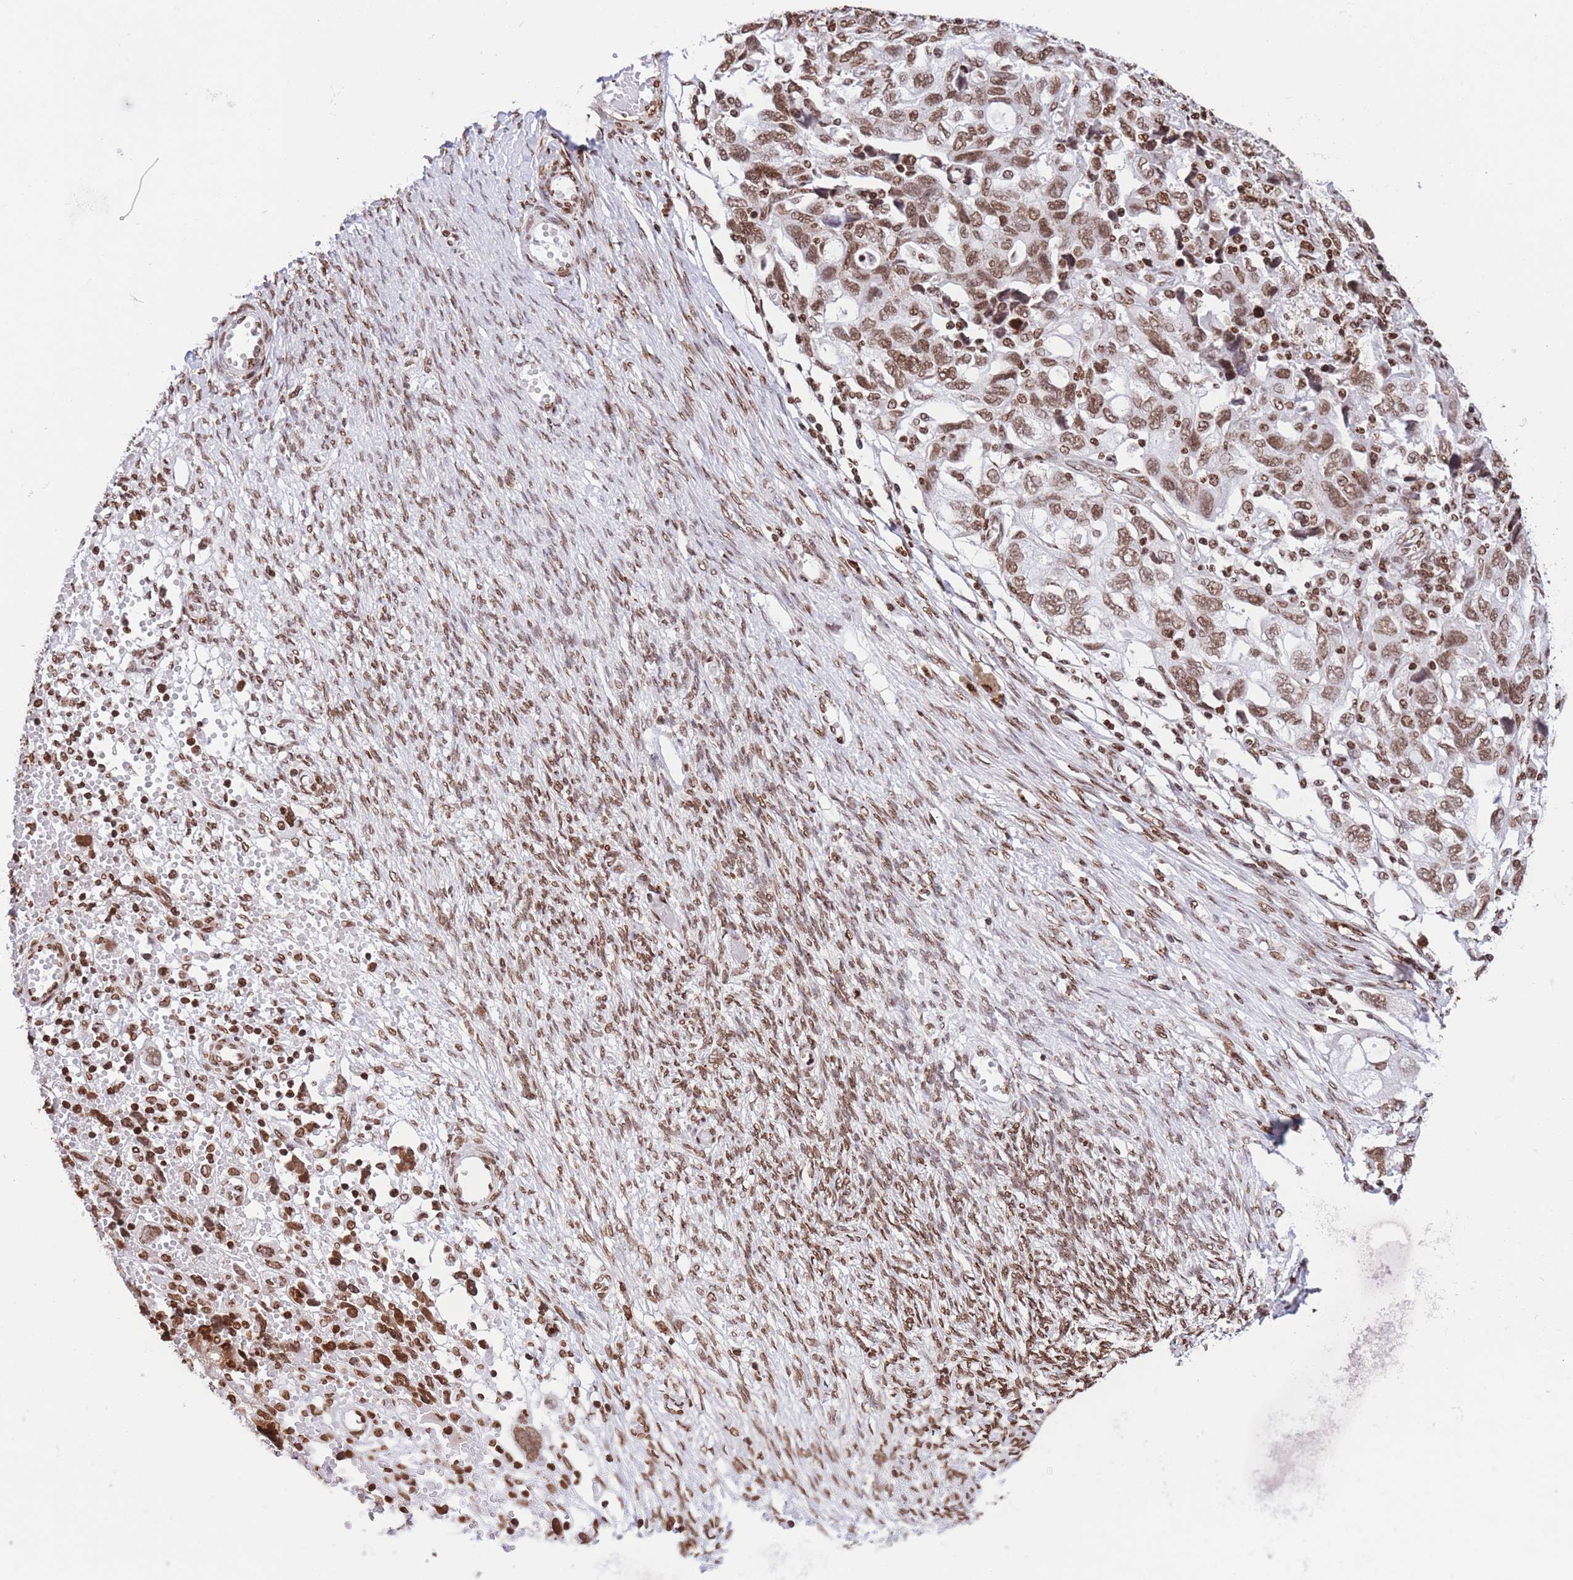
{"staining": {"intensity": "moderate", "quantity": ">75%", "location": "nuclear"}, "tissue": "ovarian cancer", "cell_type": "Tumor cells", "image_type": "cancer", "snomed": [{"axis": "morphology", "description": "Carcinoma, NOS"}, {"axis": "morphology", "description": "Cystadenocarcinoma, serous, NOS"}, {"axis": "topography", "description": "Ovary"}], "caption": "Ovarian cancer tissue shows moderate nuclear positivity in approximately >75% of tumor cells, visualized by immunohistochemistry. Using DAB (3,3'-diaminobenzidine) (brown) and hematoxylin (blue) stains, captured at high magnification using brightfield microscopy.", "gene": "H2BC11", "patient": {"sex": "female", "age": 69}}